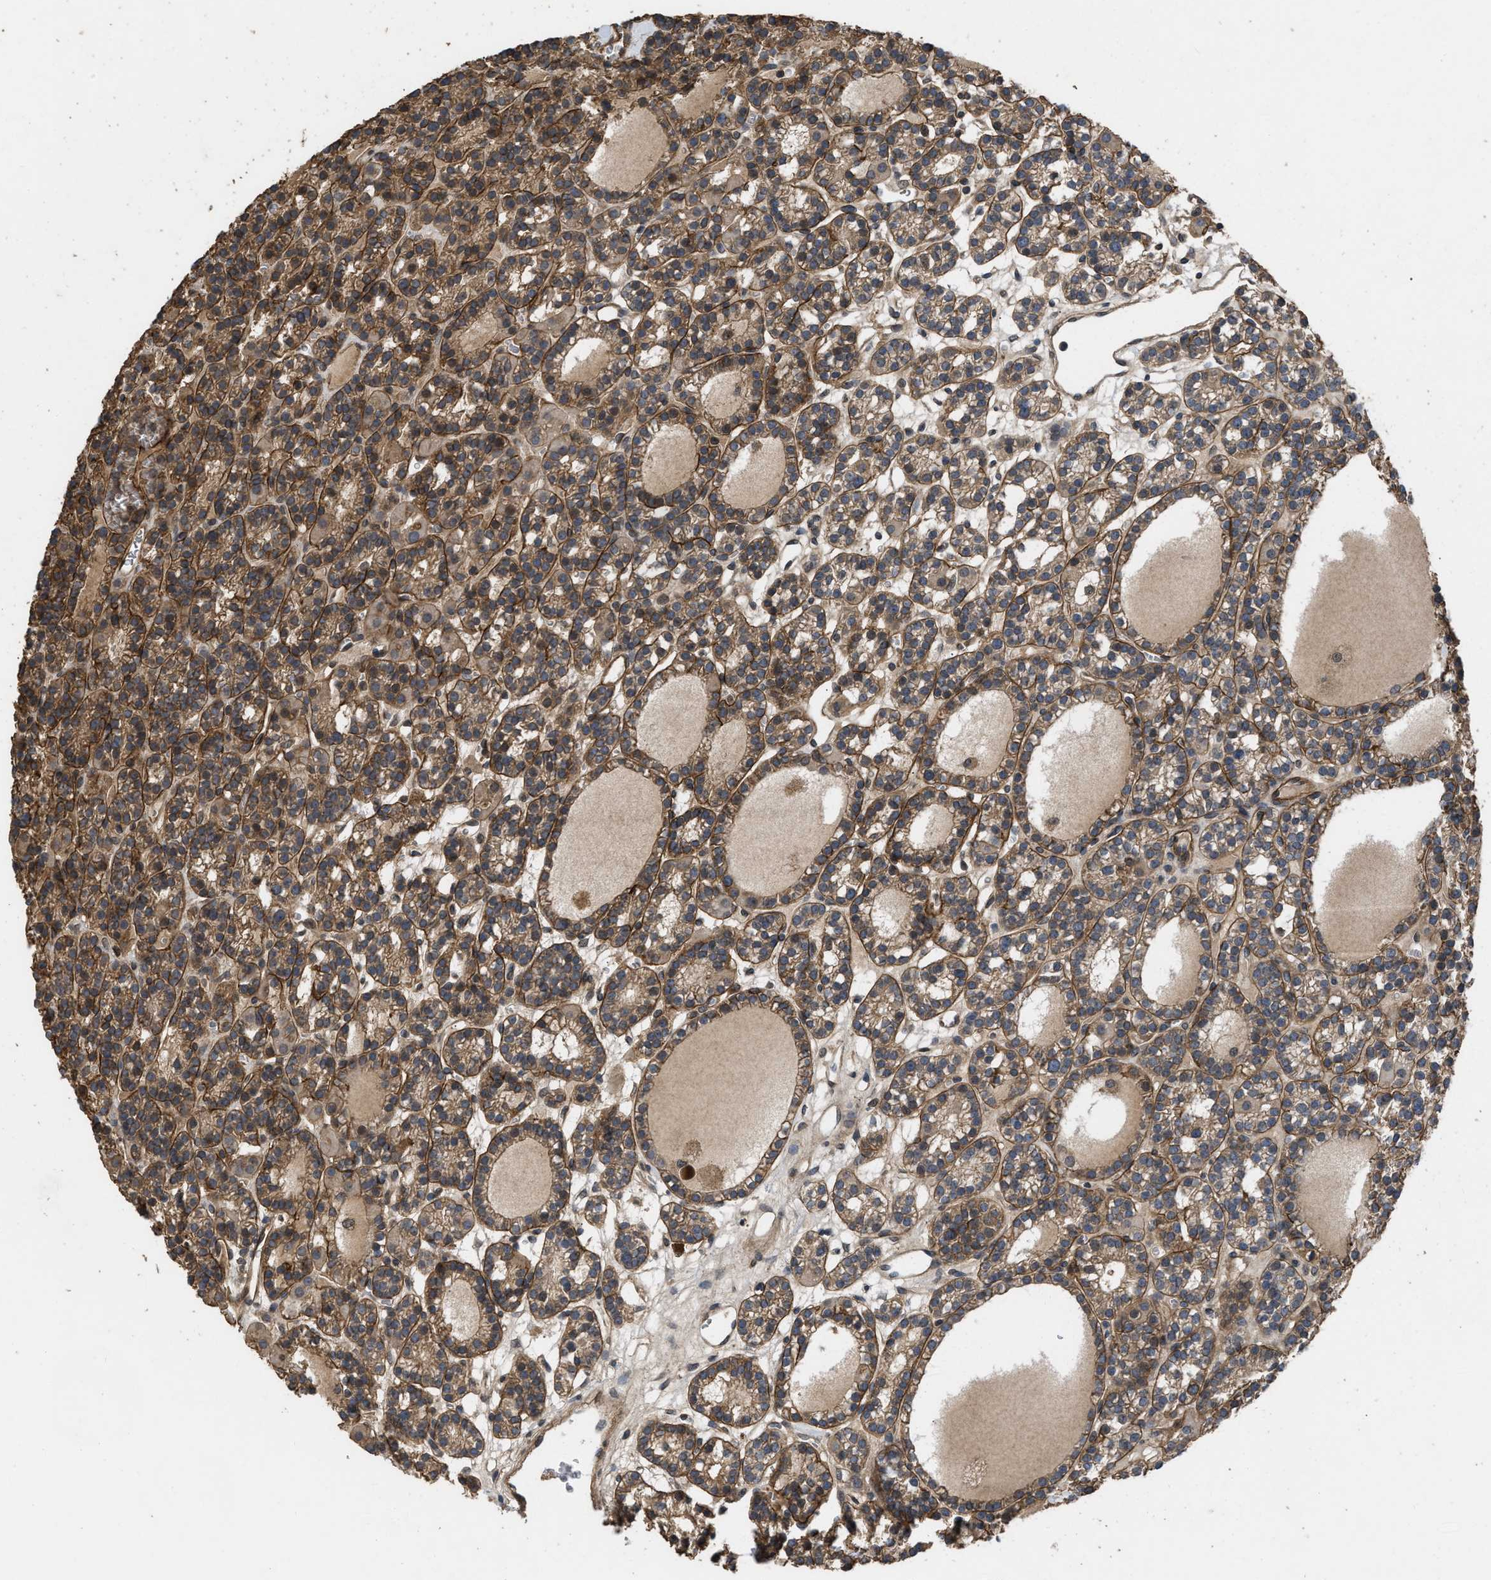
{"staining": {"intensity": "moderate", "quantity": ">75%", "location": "cytoplasmic/membranous"}, "tissue": "parathyroid gland", "cell_type": "Glandular cells", "image_type": "normal", "snomed": [{"axis": "morphology", "description": "Normal tissue, NOS"}, {"axis": "morphology", "description": "Adenoma, NOS"}, {"axis": "topography", "description": "Parathyroid gland"}], "caption": "Normal parathyroid gland exhibits moderate cytoplasmic/membranous staining in about >75% of glandular cells, visualized by immunohistochemistry.", "gene": "UTRN", "patient": {"sex": "female", "age": 58}}